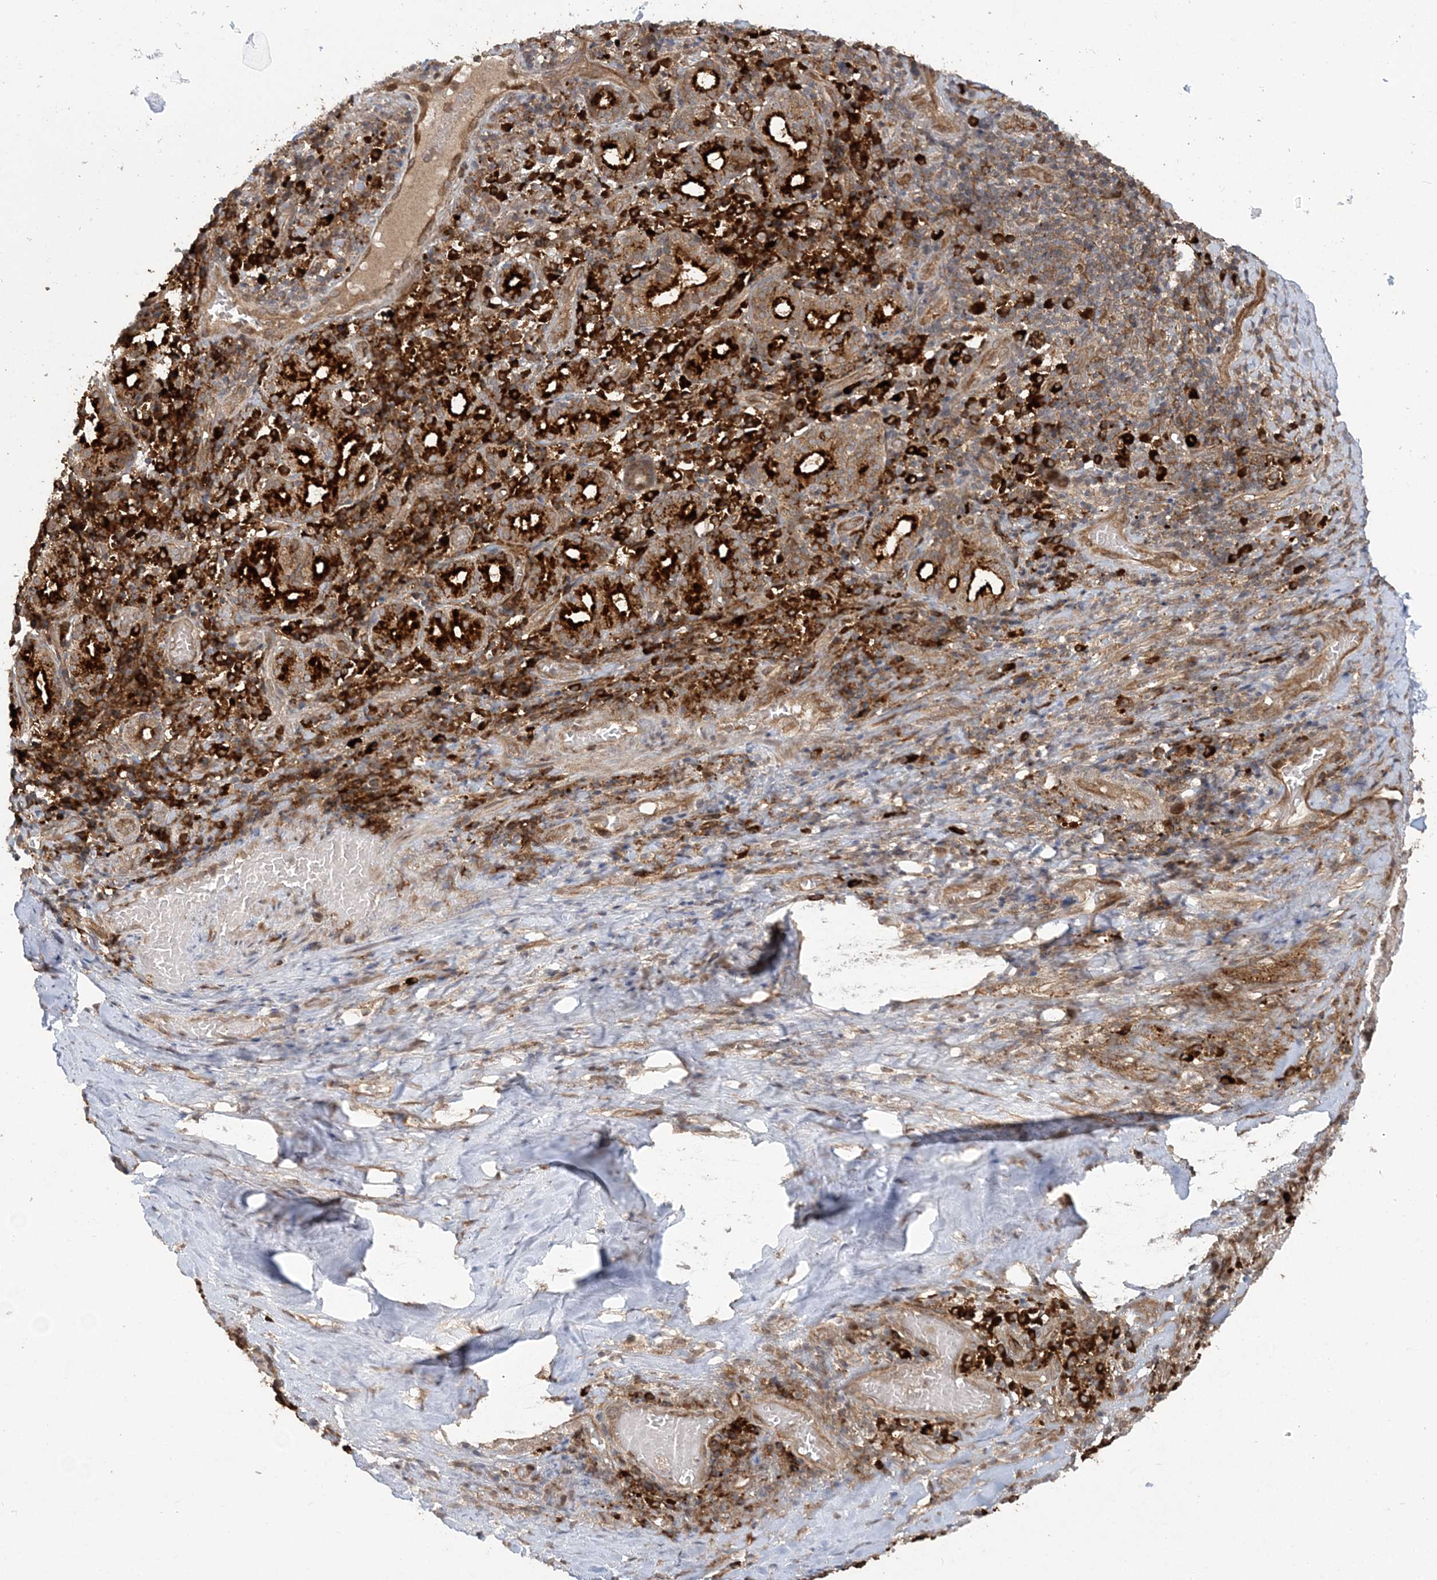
{"staining": {"intensity": "moderate", "quantity": ">75%", "location": "cytoplasmic/membranous"}, "tissue": "adipose tissue", "cell_type": "Adipocytes", "image_type": "normal", "snomed": [{"axis": "morphology", "description": "Normal tissue, NOS"}, {"axis": "morphology", "description": "Basal cell carcinoma"}, {"axis": "topography", "description": "Cartilage tissue"}, {"axis": "topography", "description": "Nasopharynx"}, {"axis": "topography", "description": "Oral tissue"}], "caption": "Protein analysis of unremarkable adipose tissue exhibits moderate cytoplasmic/membranous positivity in approximately >75% of adipocytes.", "gene": "HERPUD1", "patient": {"sex": "female", "age": 77}}